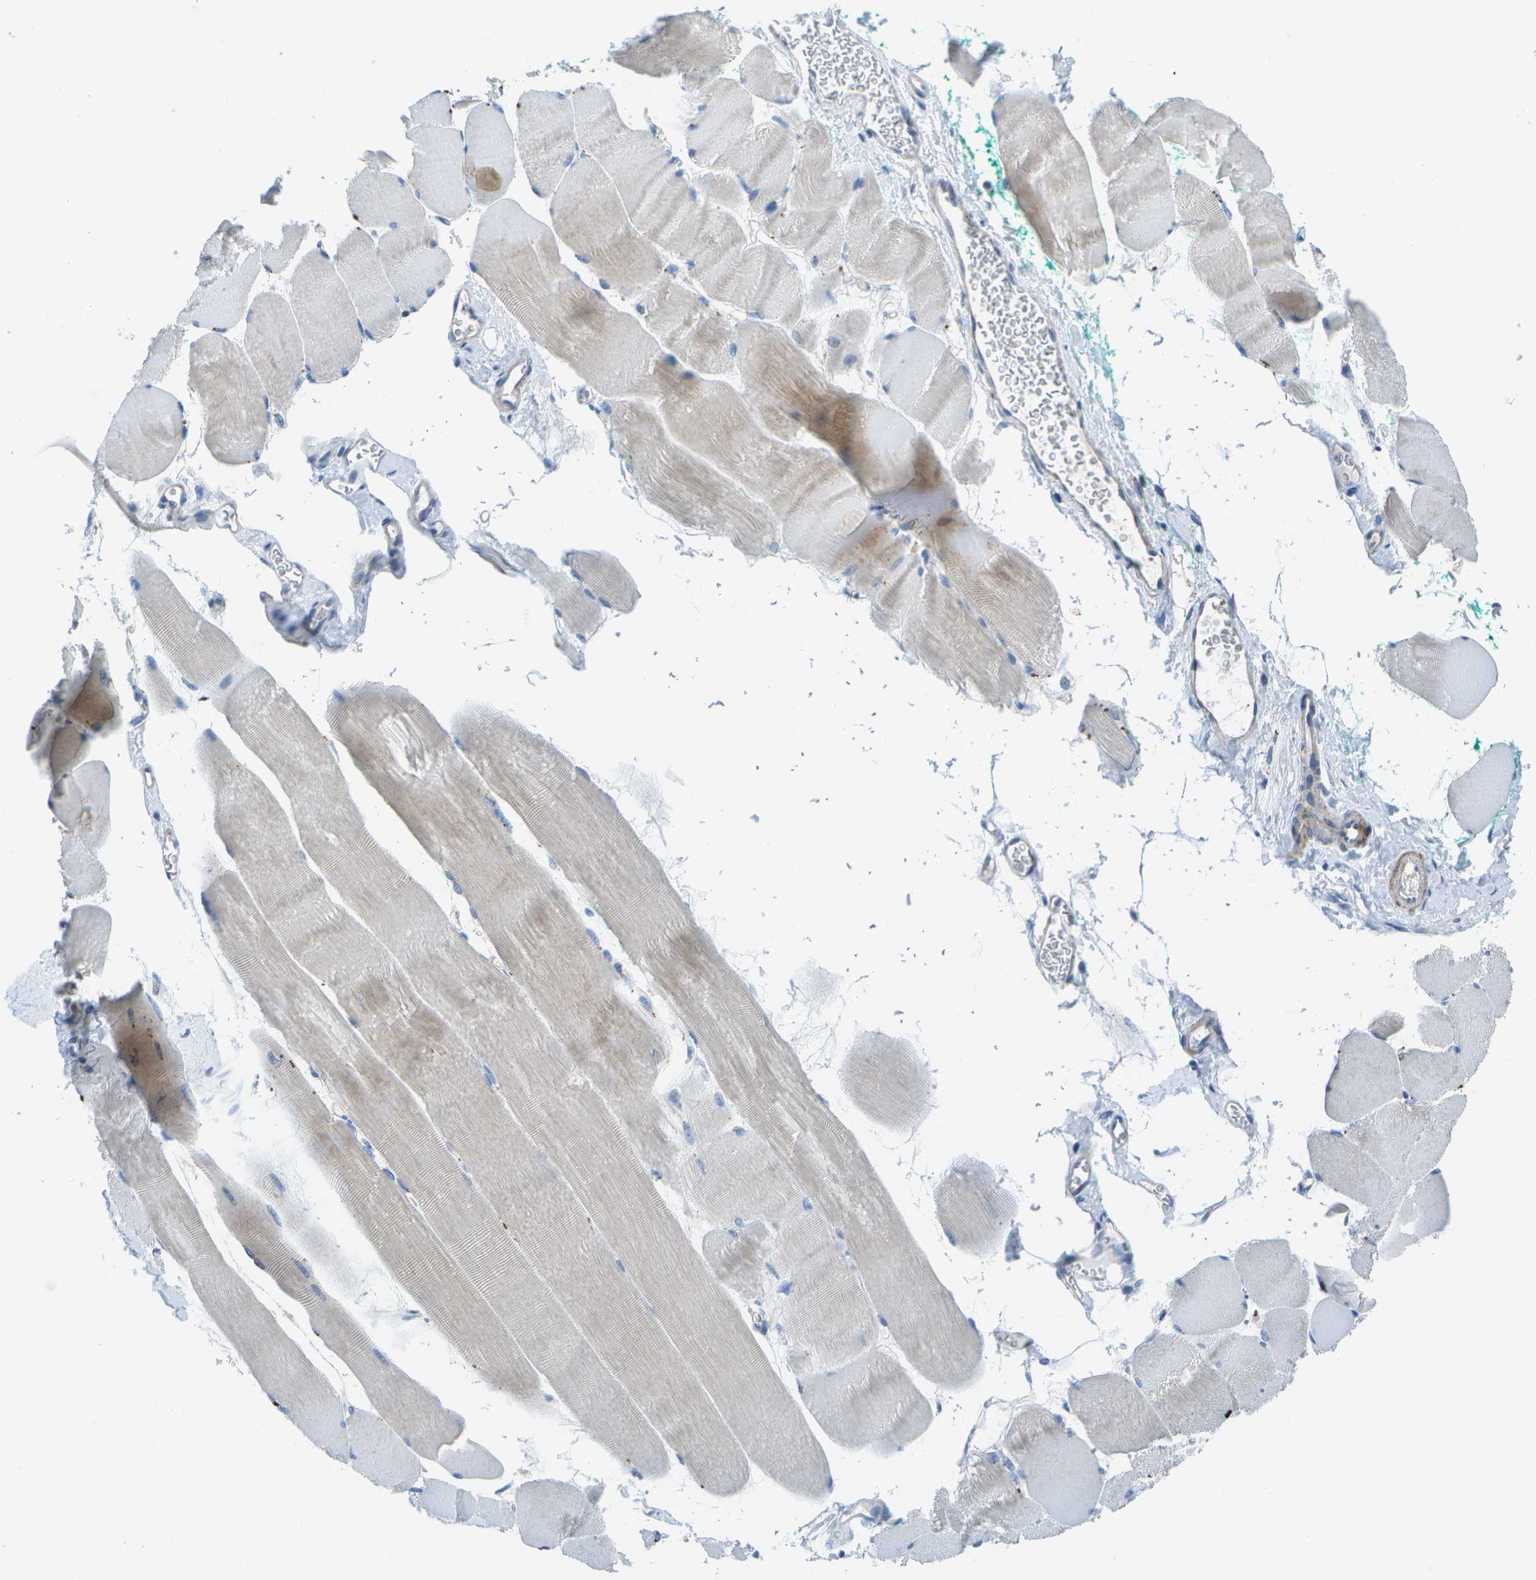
{"staining": {"intensity": "weak", "quantity": "<25%", "location": "cytoplasmic/membranous"}, "tissue": "skeletal muscle", "cell_type": "Myocytes", "image_type": "normal", "snomed": [{"axis": "morphology", "description": "Normal tissue, NOS"}, {"axis": "morphology", "description": "Squamous cell carcinoma, NOS"}, {"axis": "topography", "description": "Skeletal muscle"}], "caption": "Immunohistochemical staining of normal human skeletal muscle reveals no significant staining in myocytes. (Brightfield microscopy of DAB immunohistochemistry at high magnification).", "gene": "DCT", "patient": {"sex": "male", "age": 51}}